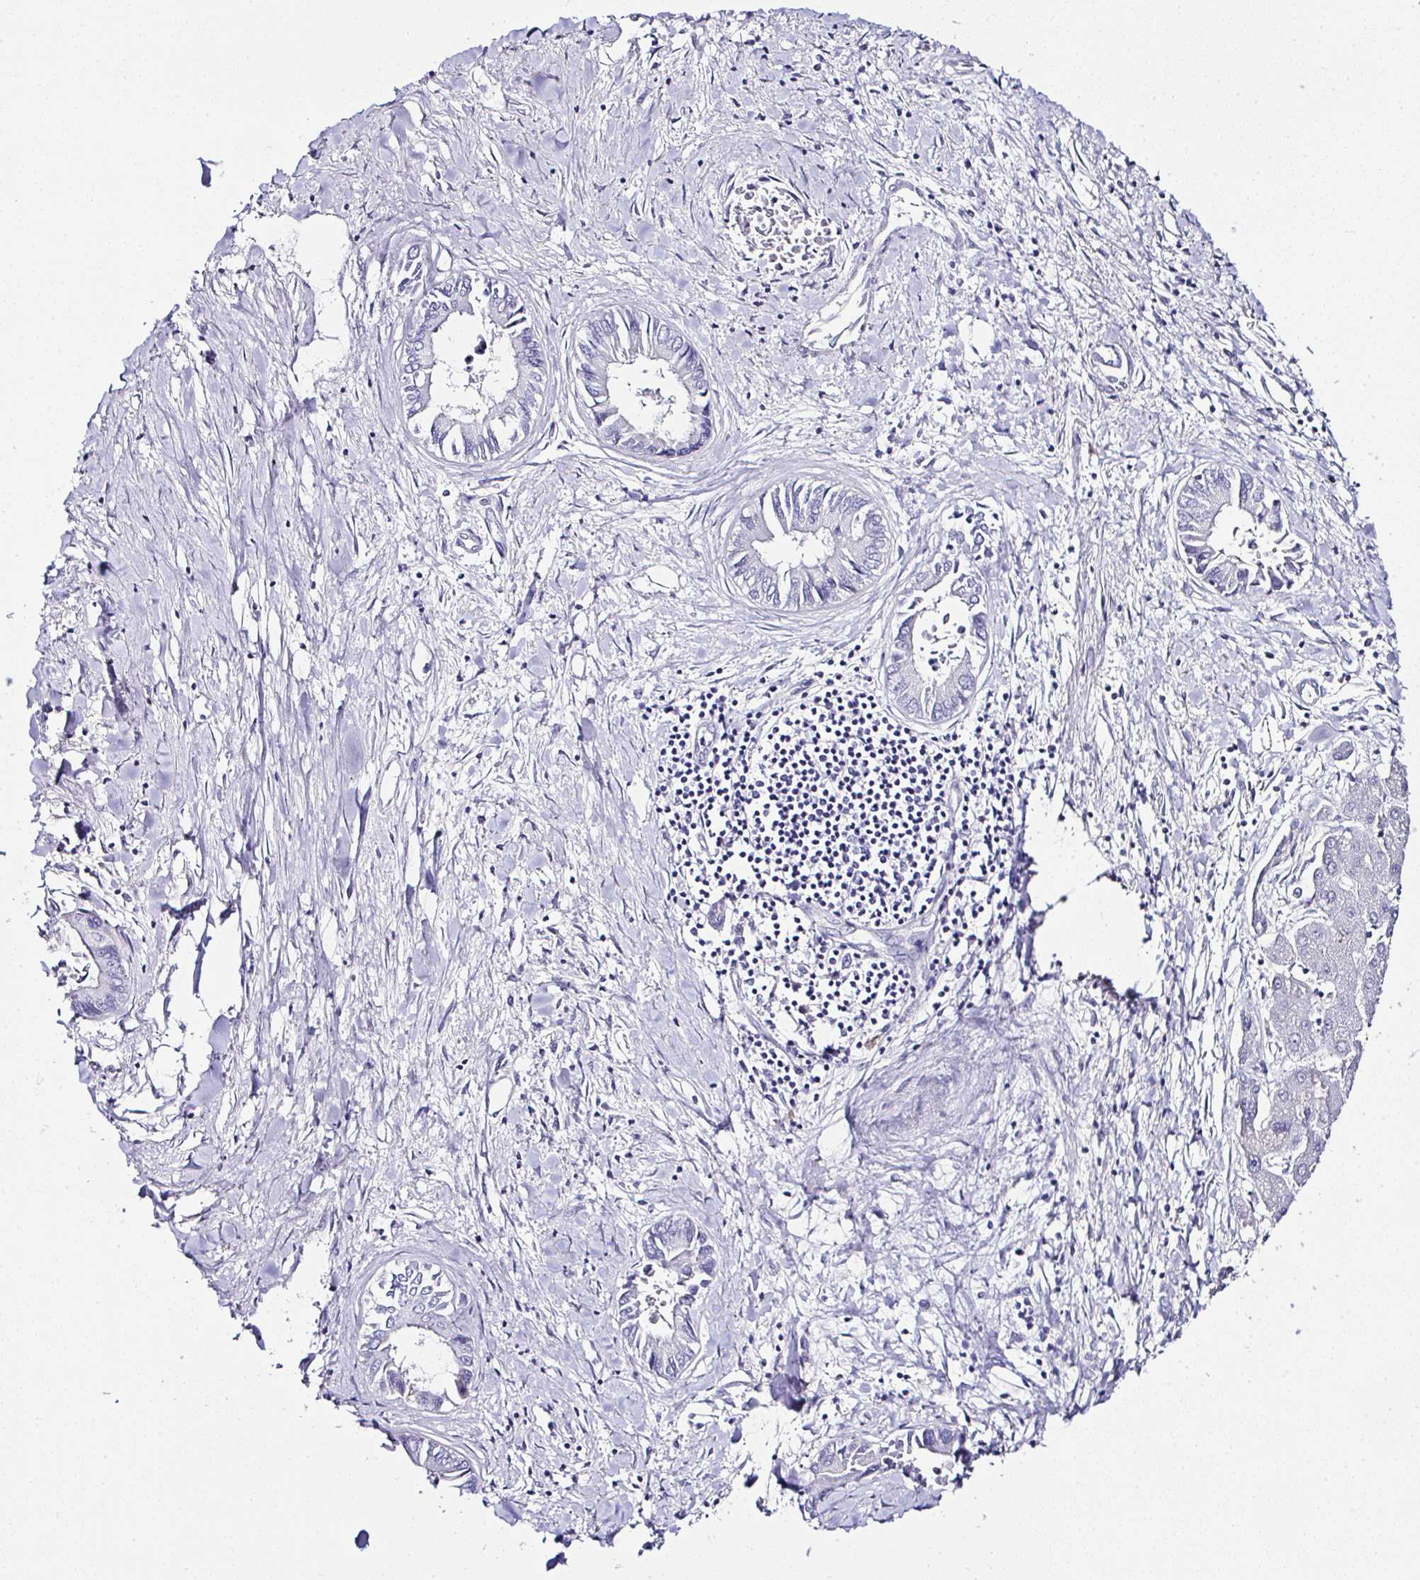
{"staining": {"intensity": "negative", "quantity": "none", "location": "none"}, "tissue": "liver cancer", "cell_type": "Tumor cells", "image_type": "cancer", "snomed": [{"axis": "morphology", "description": "Cholangiocarcinoma"}, {"axis": "topography", "description": "Liver"}], "caption": "This is an IHC photomicrograph of liver cancer. There is no positivity in tumor cells.", "gene": "OR4P4", "patient": {"sex": "male", "age": 66}}